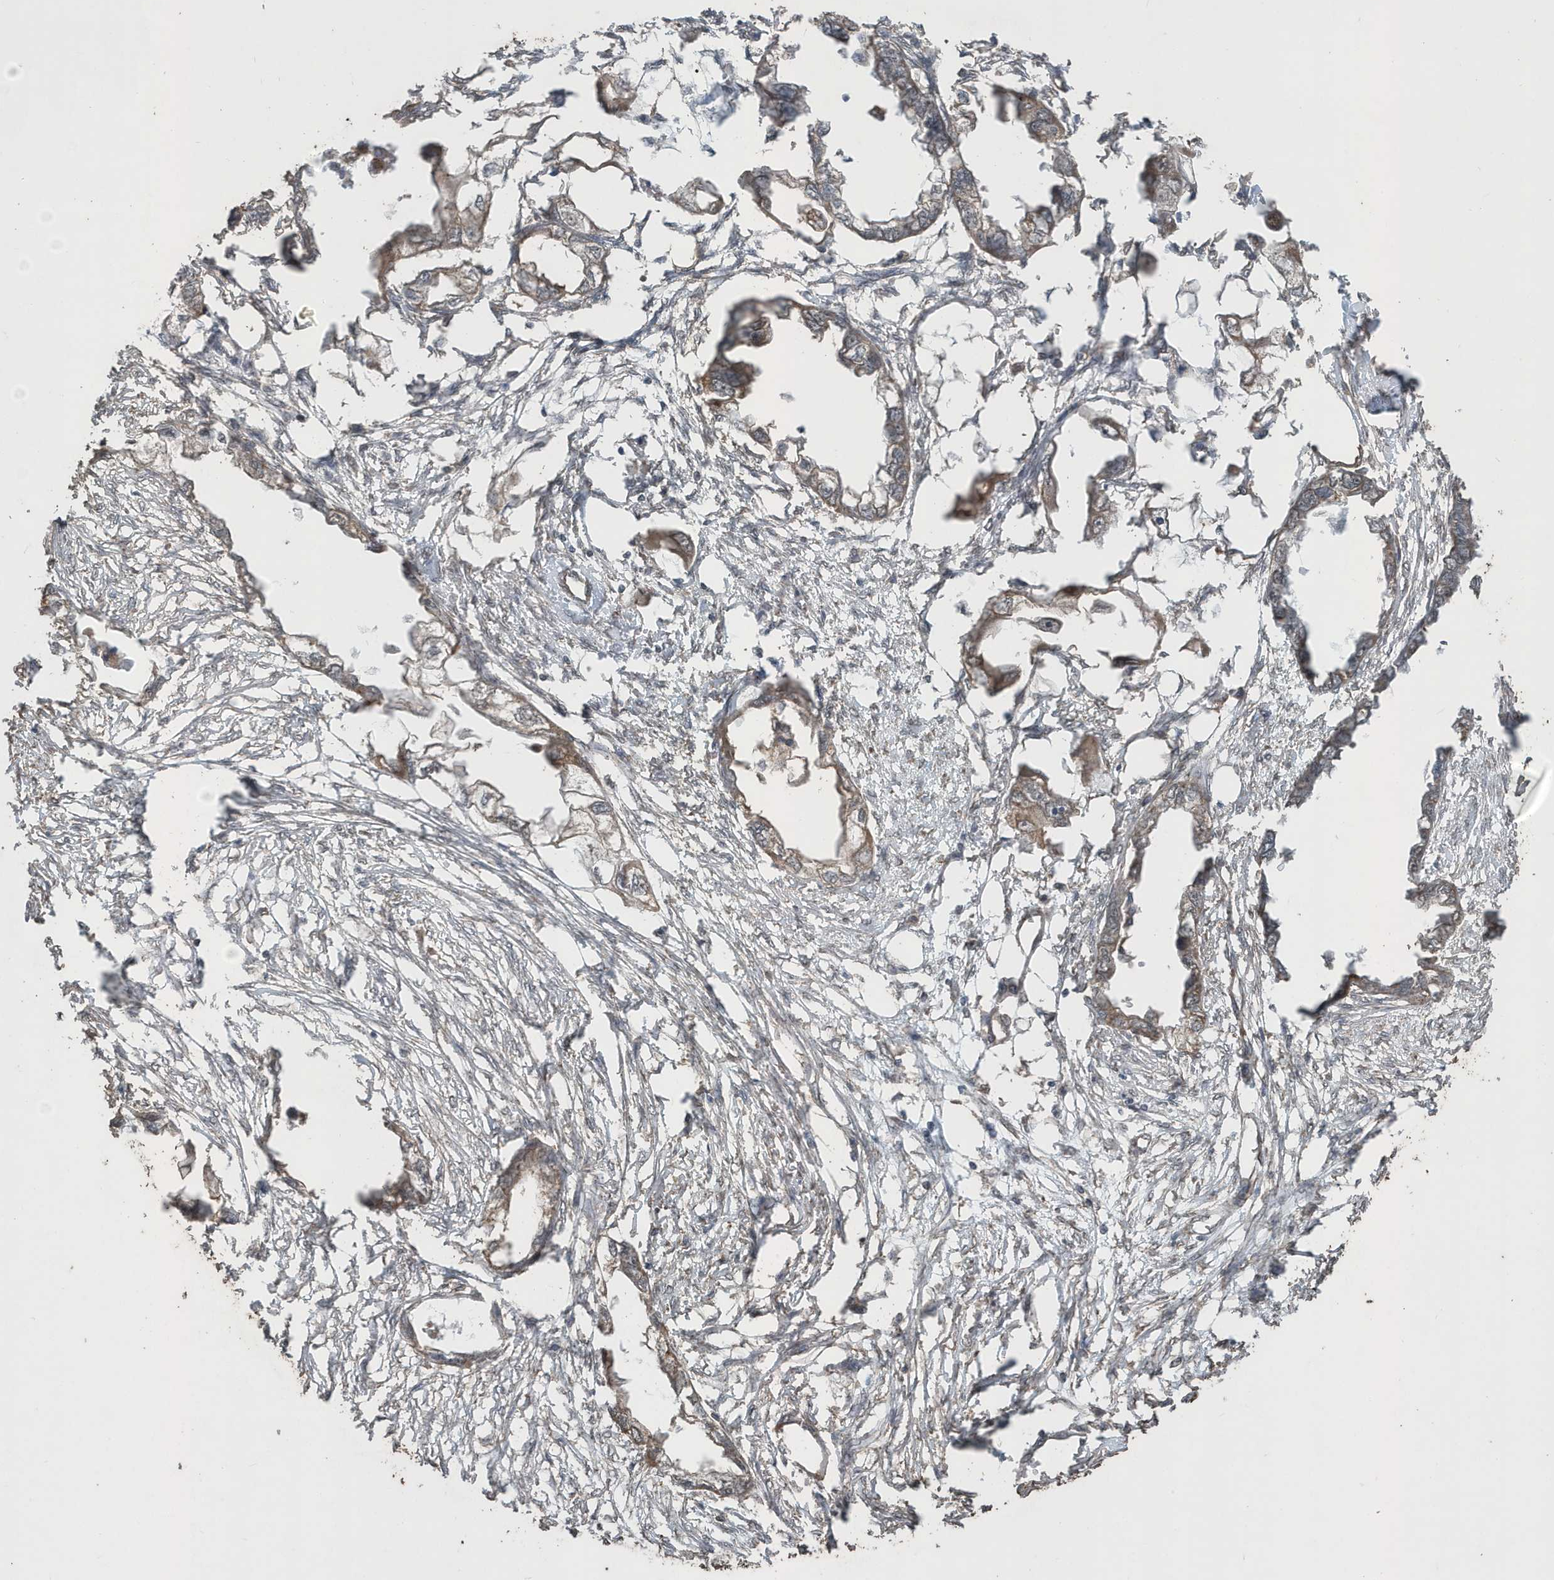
{"staining": {"intensity": "weak", "quantity": "<25%", "location": "cytoplasmic/membranous"}, "tissue": "endometrial cancer", "cell_type": "Tumor cells", "image_type": "cancer", "snomed": [{"axis": "morphology", "description": "Adenocarcinoma, NOS"}, {"axis": "morphology", "description": "Adenocarcinoma, metastatic, NOS"}, {"axis": "topography", "description": "Adipose tissue"}, {"axis": "topography", "description": "Endometrium"}], "caption": "Immunohistochemistry (IHC) histopathology image of endometrial cancer stained for a protein (brown), which shows no positivity in tumor cells.", "gene": "PAXBP1", "patient": {"sex": "female", "age": 67}}